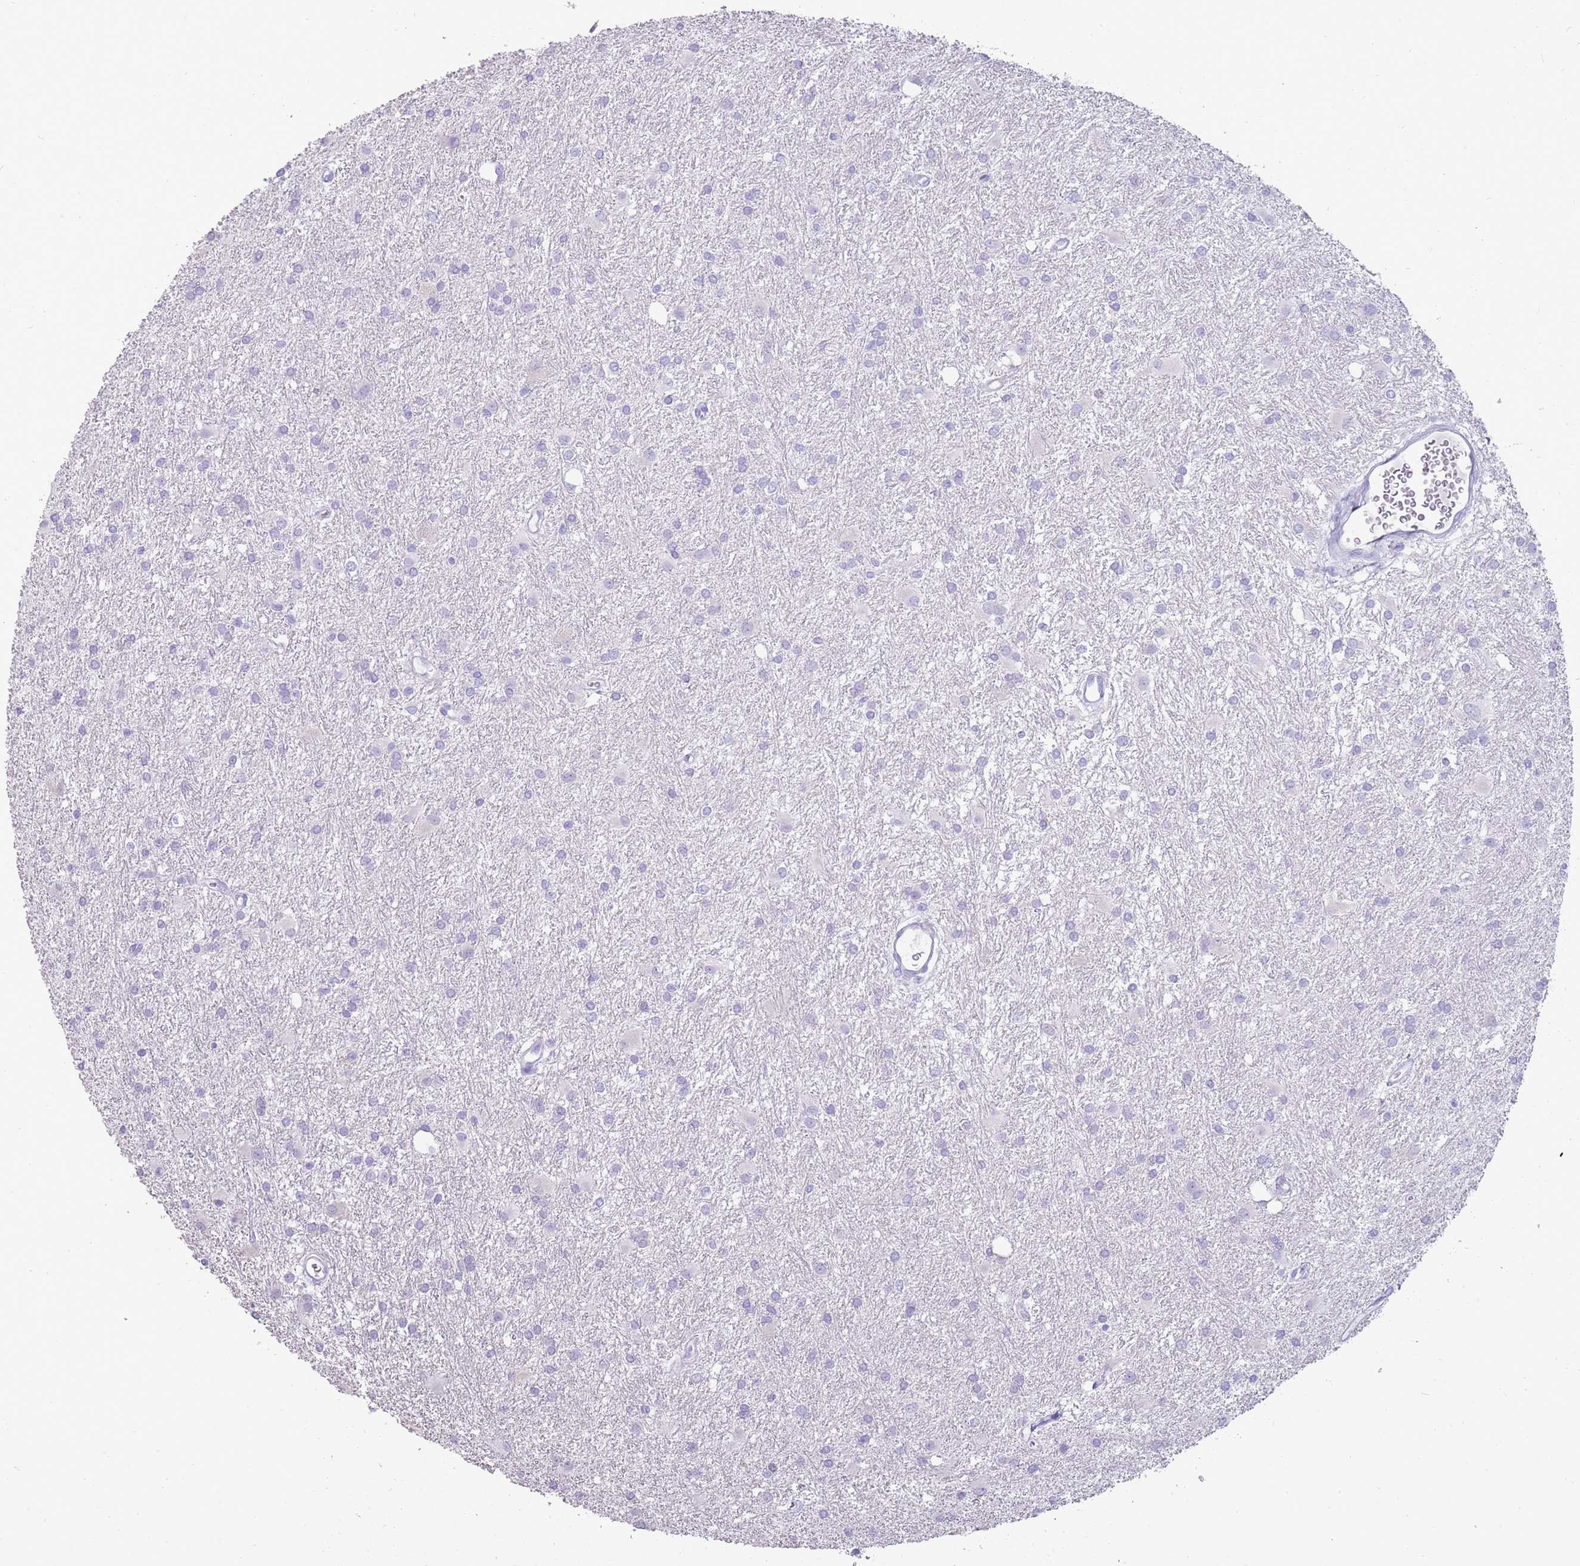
{"staining": {"intensity": "negative", "quantity": "none", "location": "none"}, "tissue": "glioma", "cell_type": "Tumor cells", "image_type": "cancer", "snomed": [{"axis": "morphology", "description": "Glioma, malignant, High grade"}, {"axis": "topography", "description": "Brain"}], "caption": "This is an immunohistochemistry histopathology image of malignant glioma (high-grade). There is no expression in tumor cells.", "gene": "NBPF3", "patient": {"sex": "female", "age": 50}}